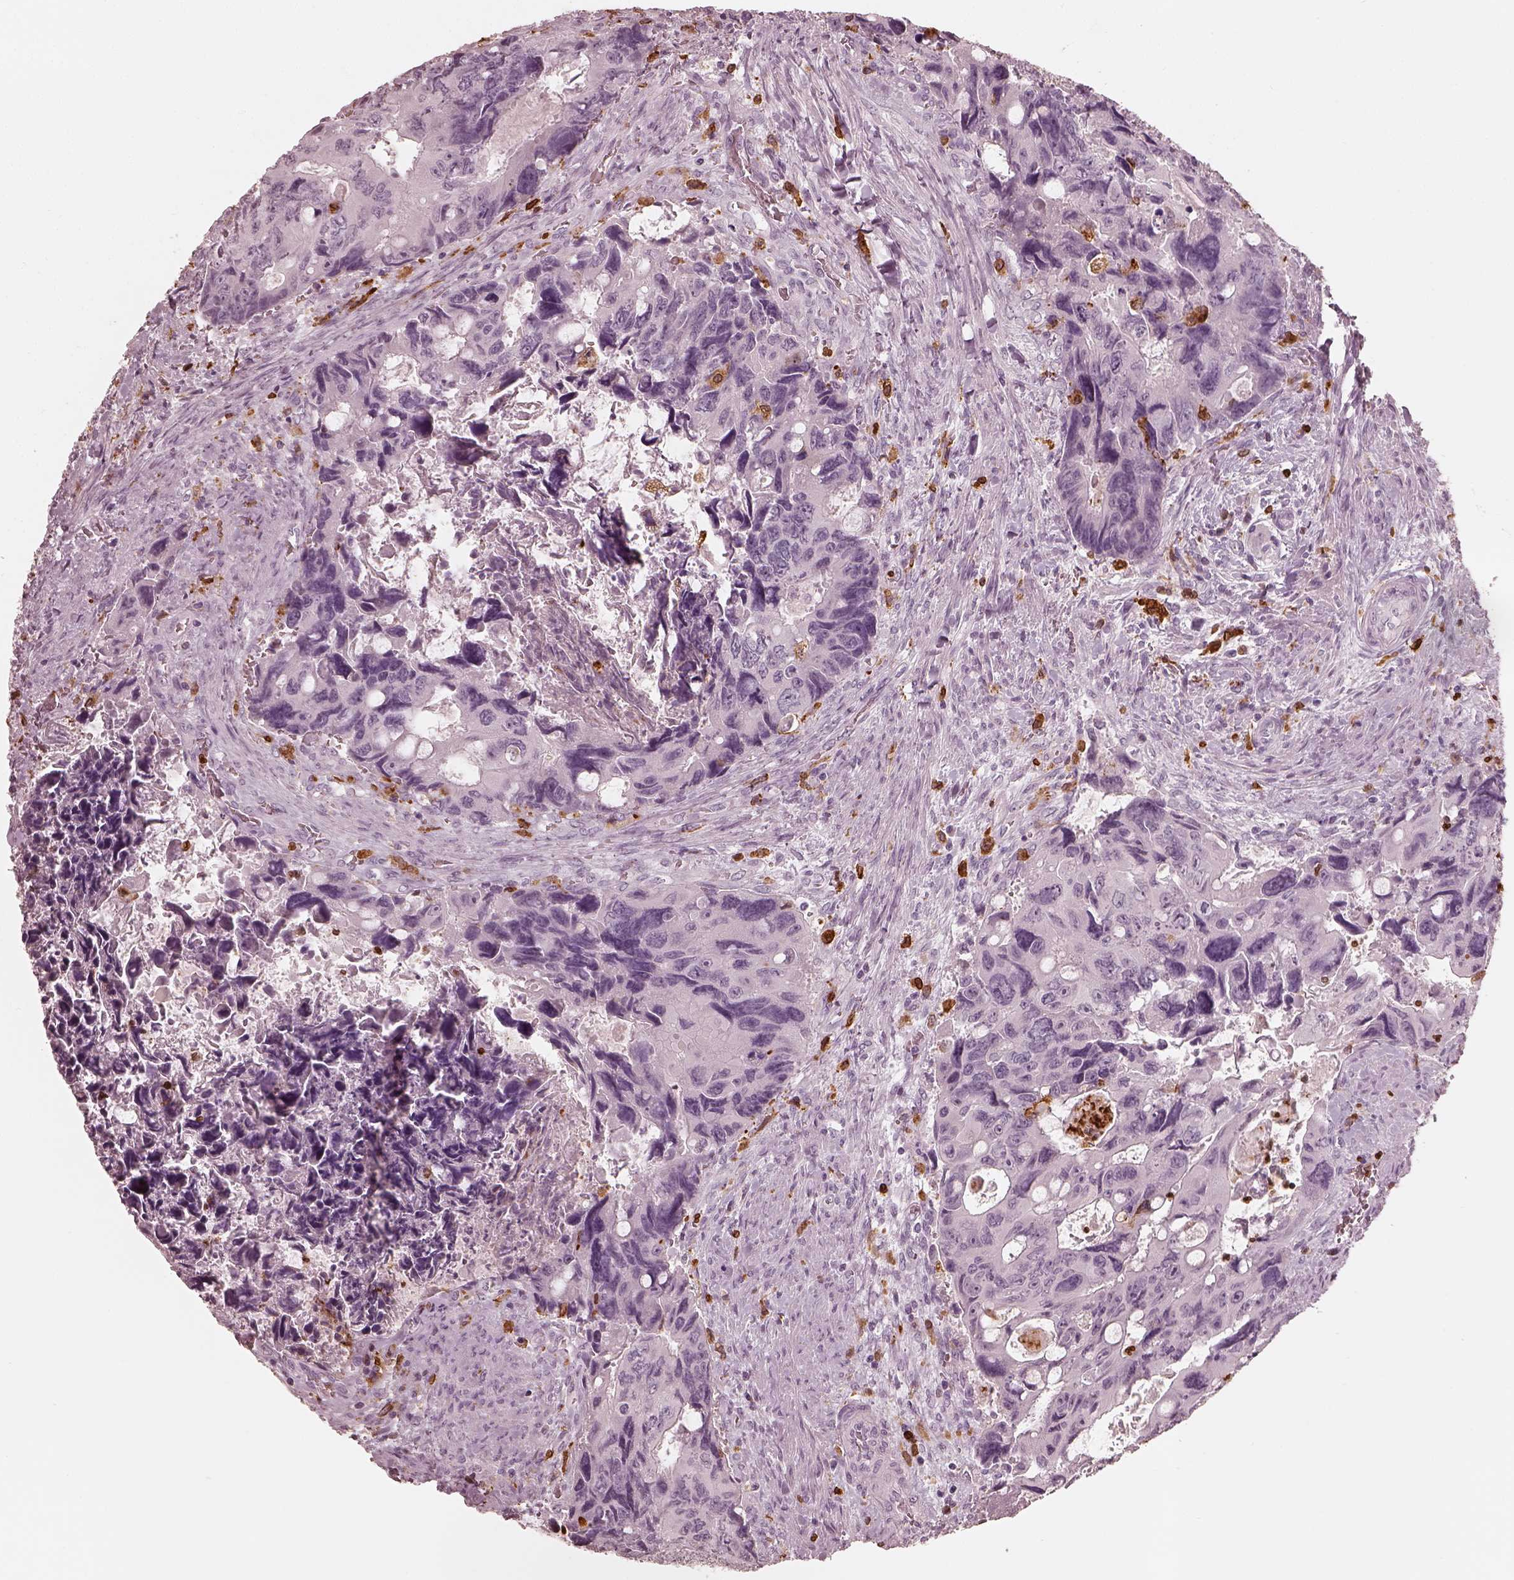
{"staining": {"intensity": "negative", "quantity": "none", "location": "none"}, "tissue": "colorectal cancer", "cell_type": "Tumor cells", "image_type": "cancer", "snomed": [{"axis": "morphology", "description": "Adenocarcinoma, NOS"}, {"axis": "topography", "description": "Rectum"}], "caption": "Tumor cells show no significant expression in colorectal cancer.", "gene": "ALOX5", "patient": {"sex": "male", "age": 62}}